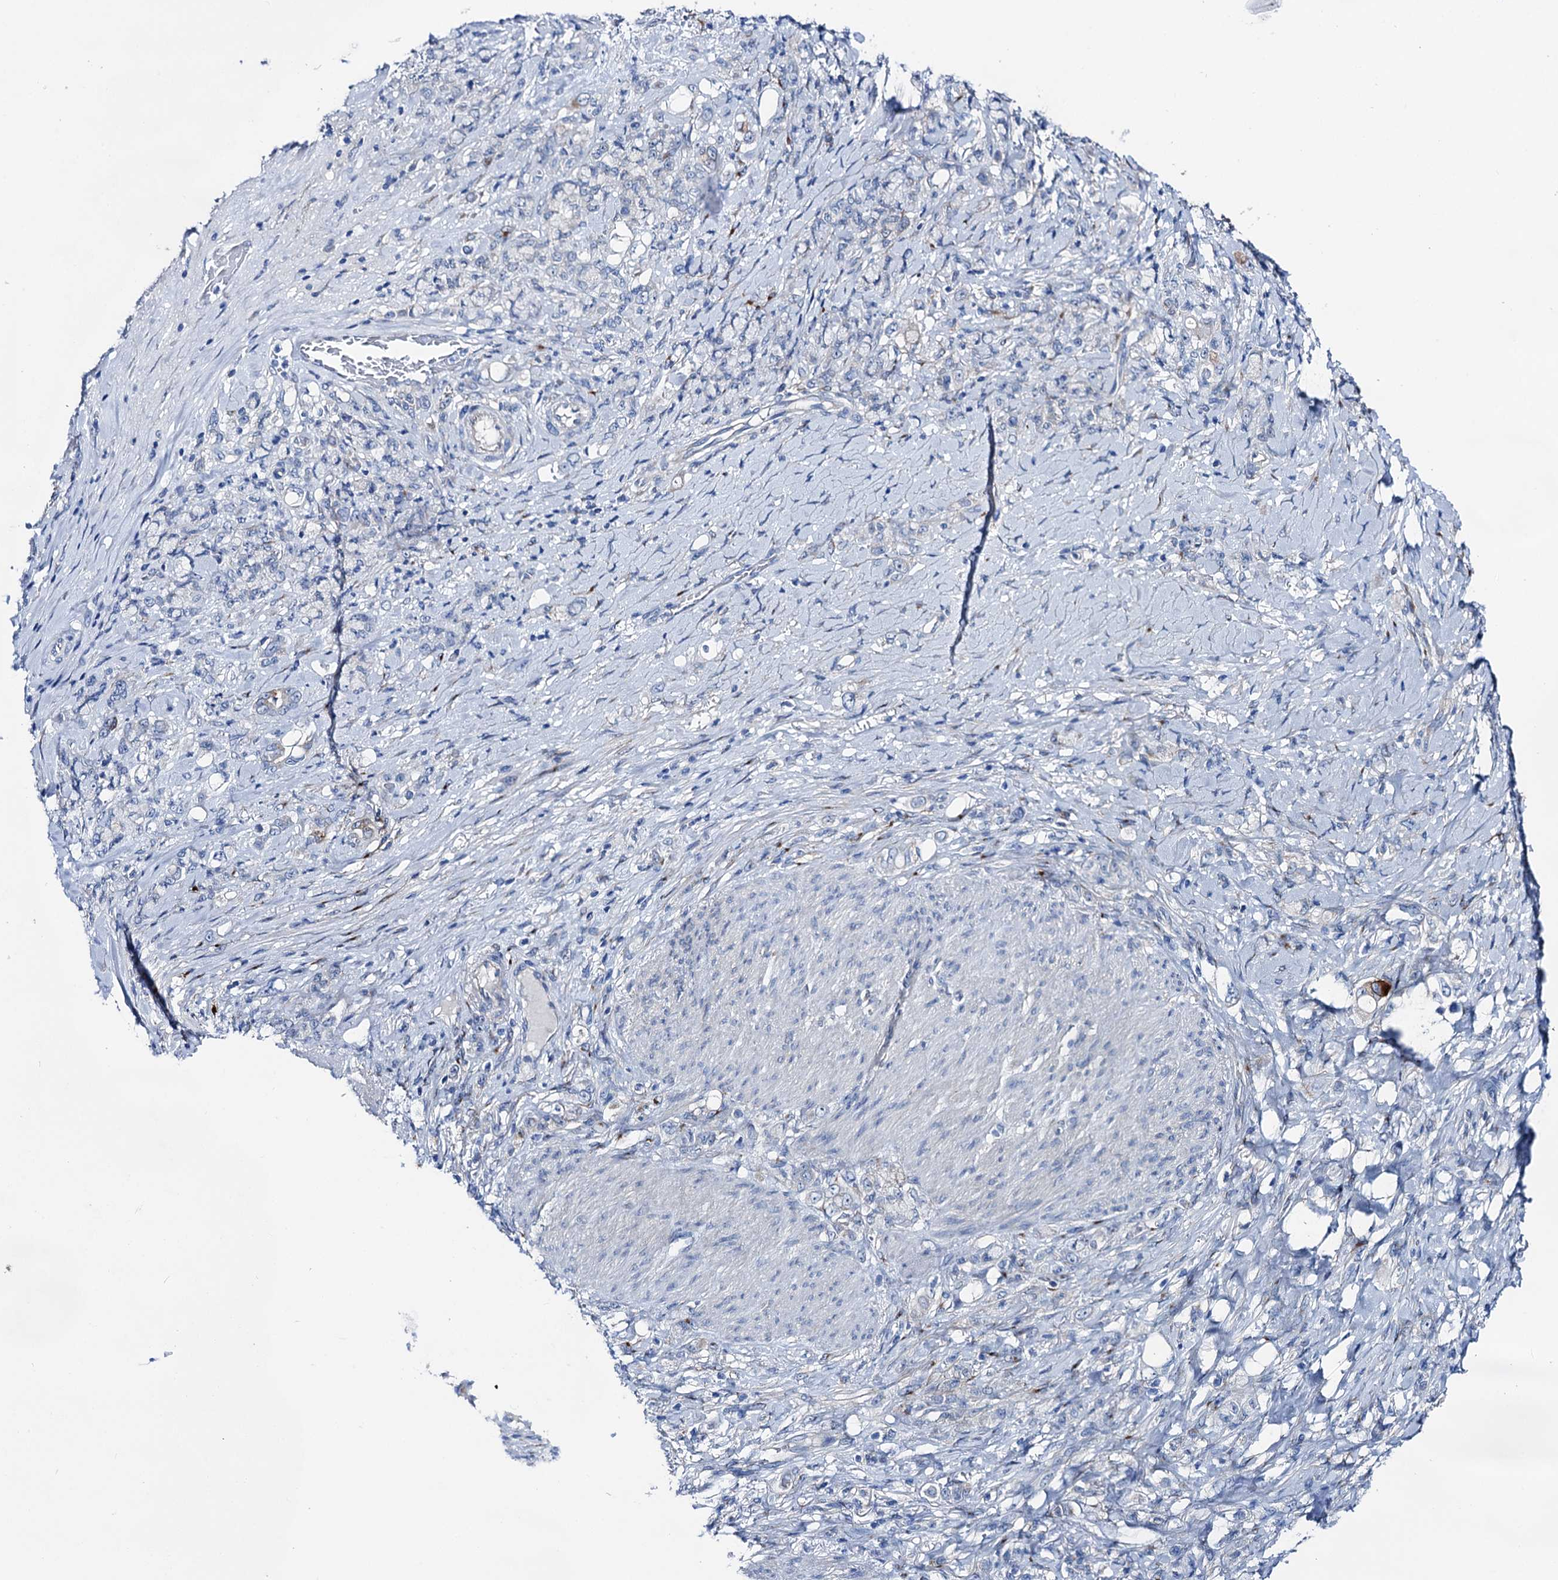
{"staining": {"intensity": "negative", "quantity": "none", "location": "none"}, "tissue": "stomach cancer", "cell_type": "Tumor cells", "image_type": "cancer", "snomed": [{"axis": "morphology", "description": "Adenocarcinoma, NOS"}, {"axis": "topography", "description": "Stomach"}], "caption": "Immunohistochemistry (IHC) histopathology image of stomach cancer (adenocarcinoma) stained for a protein (brown), which demonstrates no expression in tumor cells.", "gene": "SHROOM1", "patient": {"sex": "female", "age": 79}}